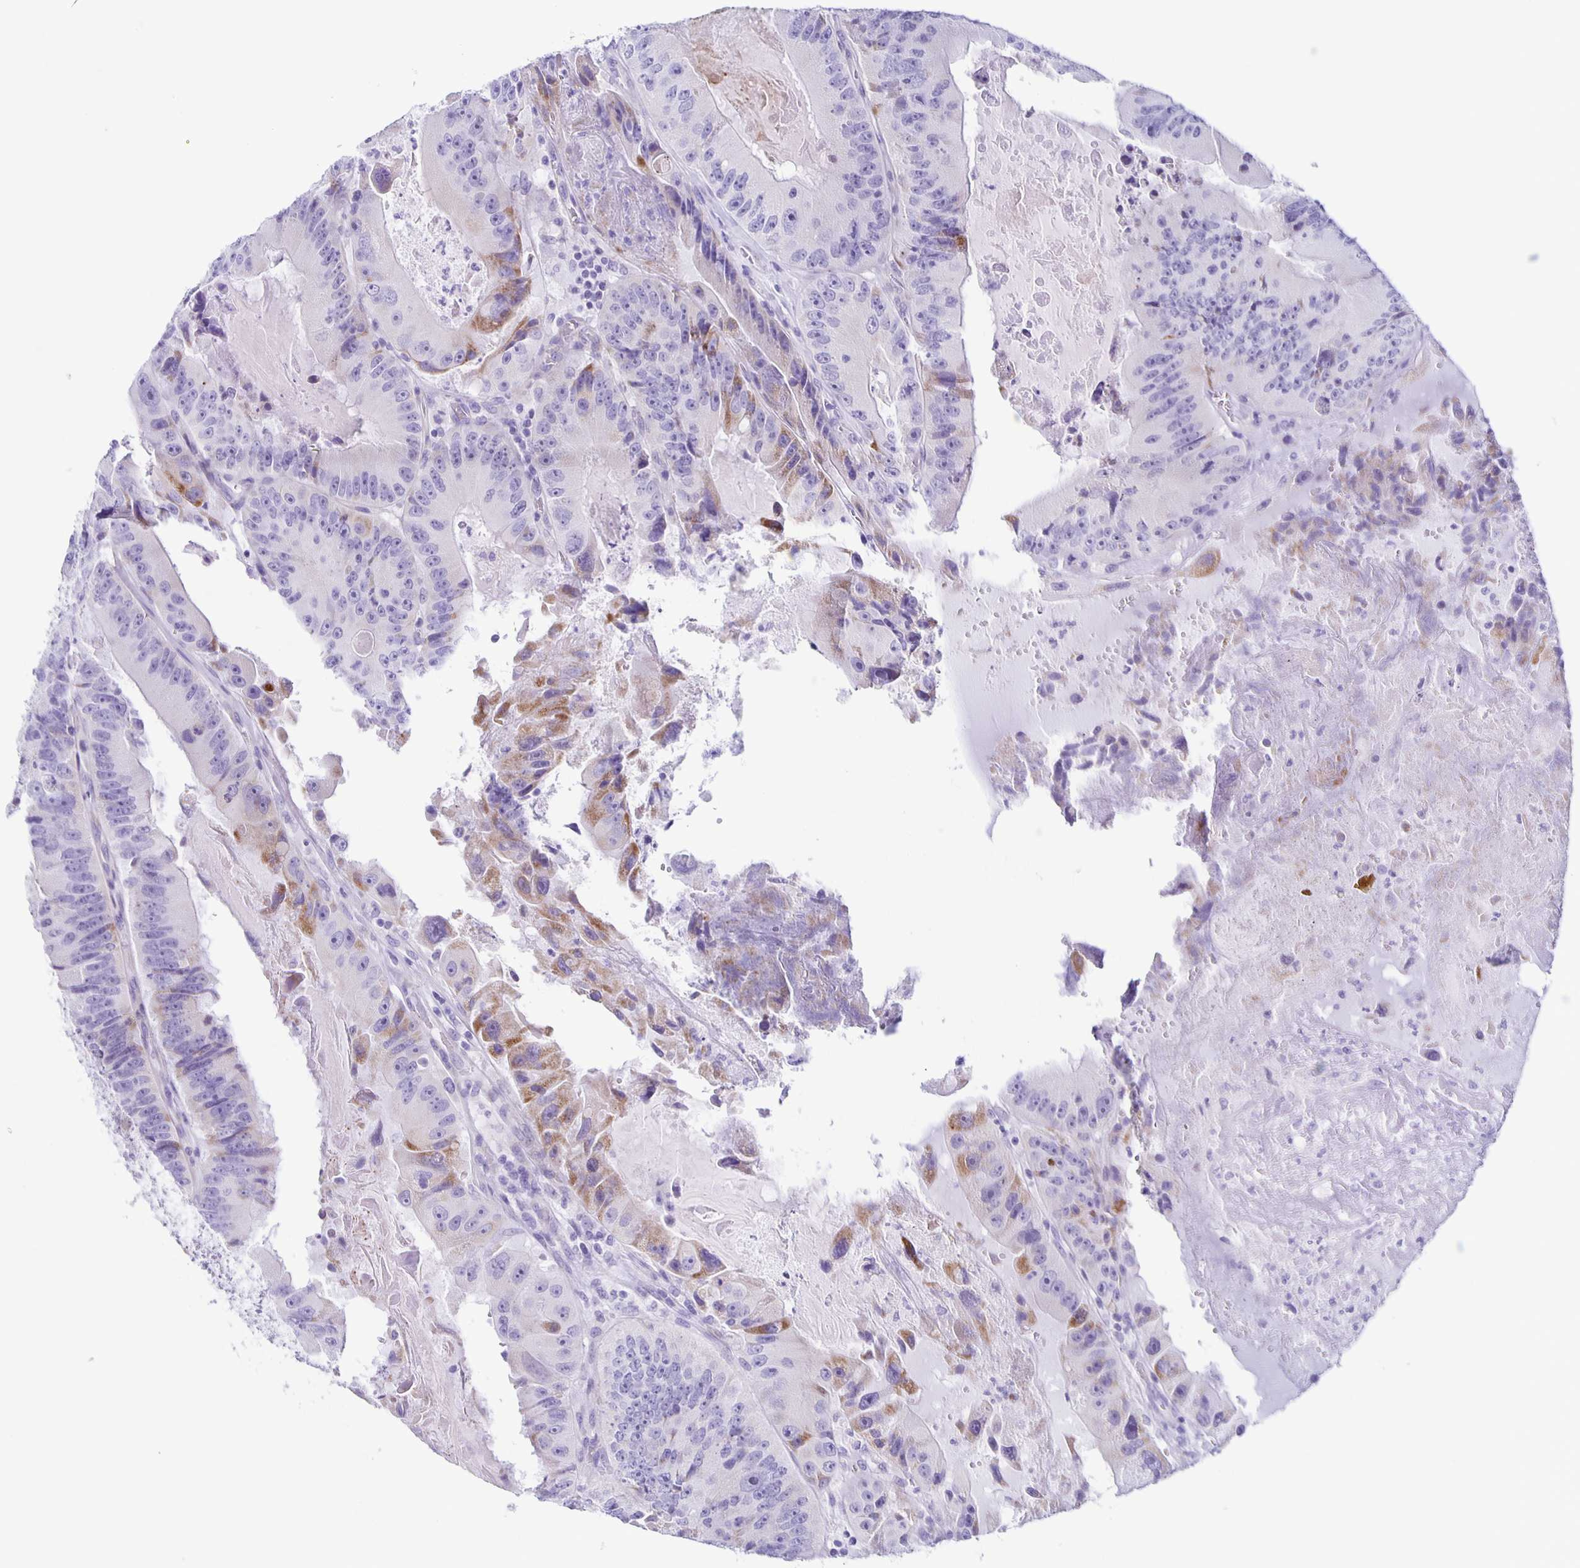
{"staining": {"intensity": "moderate", "quantity": "25%-75%", "location": "cytoplasmic/membranous"}, "tissue": "colorectal cancer", "cell_type": "Tumor cells", "image_type": "cancer", "snomed": [{"axis": "morphology", "description": "Adenocarcinoma, NOS"}, {"axis": "topography", "description": "Colon"}], "caption": "This image exhibits immunohistochemistry staining of colorectal cancer (adenocarcinoma), with medium moderate cytoplasmic/membranous positivity in approximately 25%-75% of tumor cells.", "gene": "AQP6", "patient": {"sex": "female", "age": 86}}